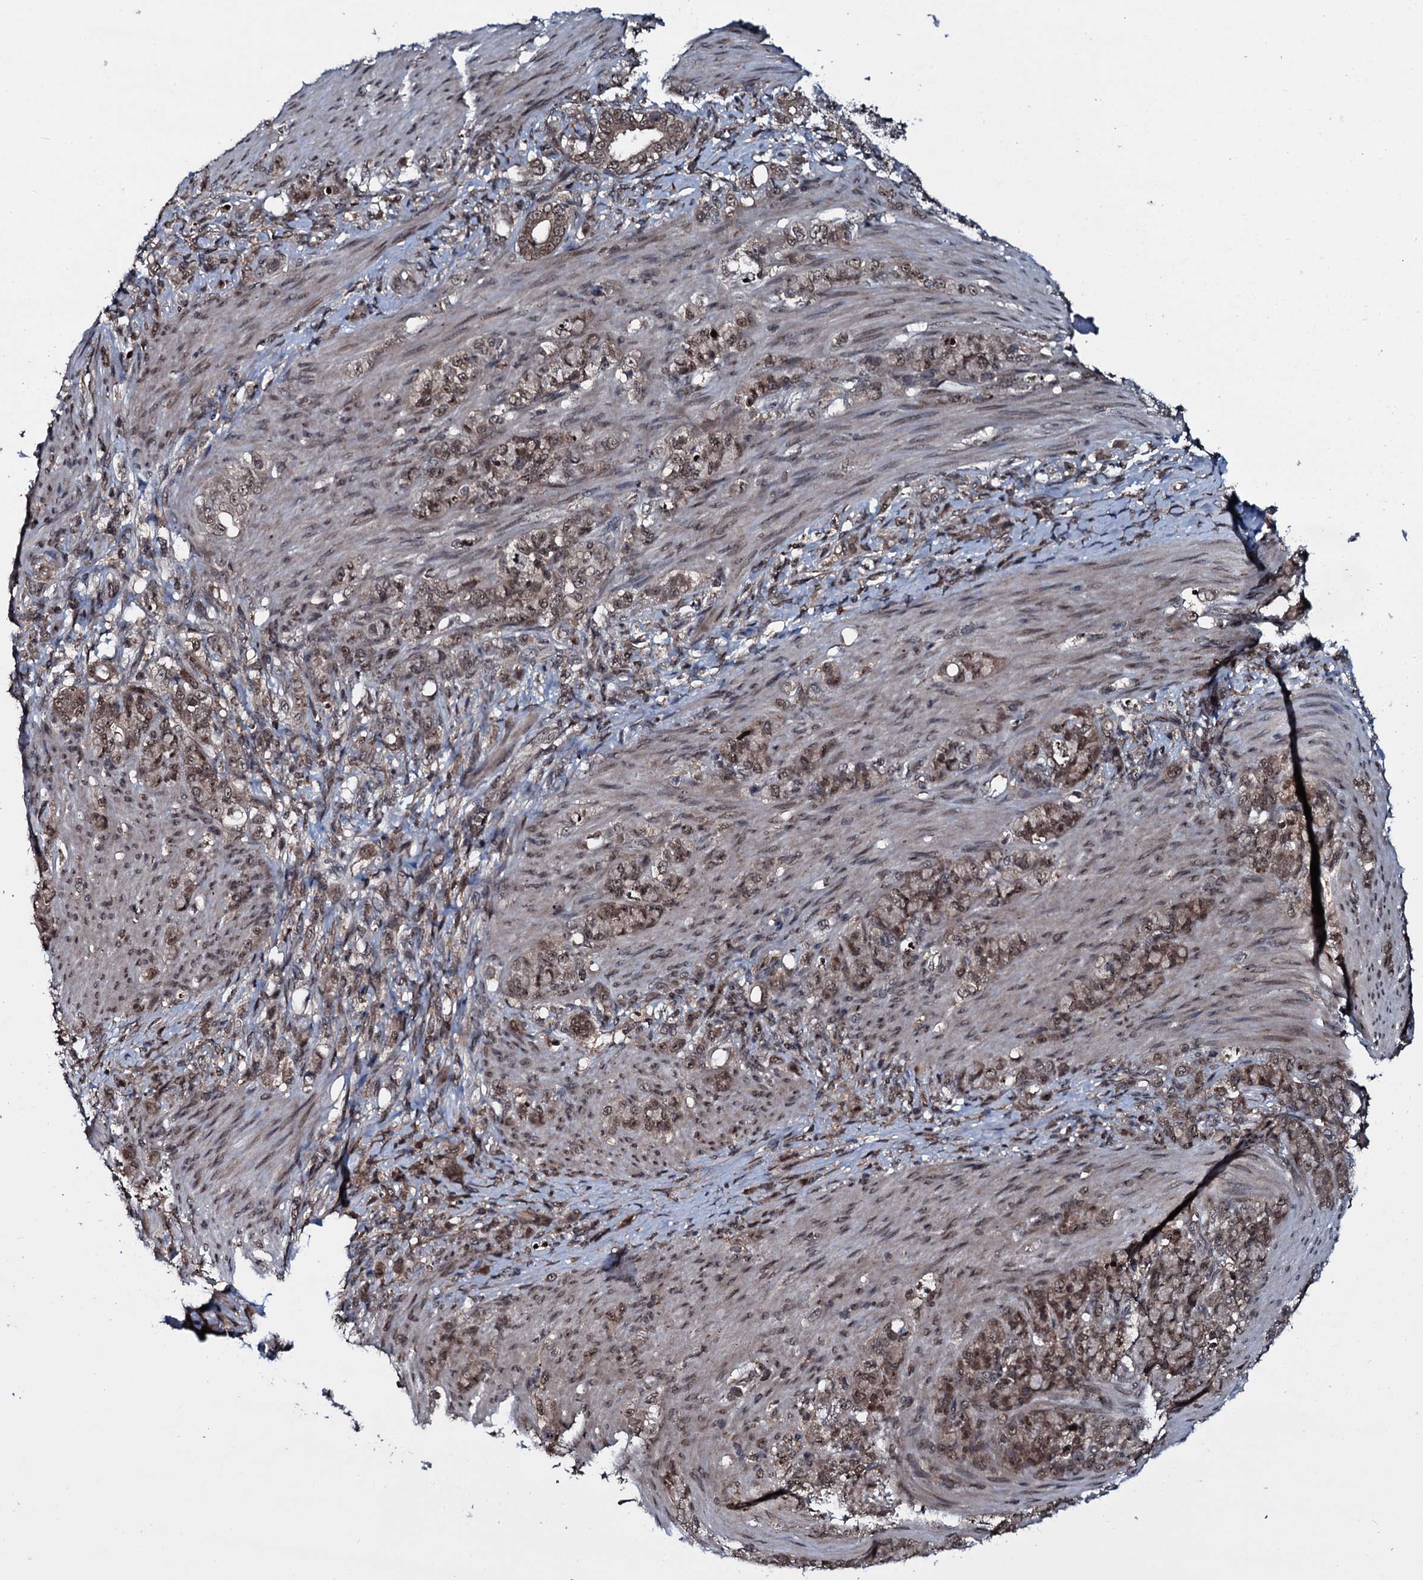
{"staining": {"intensity": "moderate", "quantity": ">75%", "location": "nuclear"}, "tissue": "stomach cancer", "cell_type": "Tumor cells", "image_type": "cancer", "snomed": [{"axis": "morphology", "description": "Adenocarcinoma, NOS"}, {"axis": "topography", "description": "Stomach"}], "caption": "Immunohistochemical staining of human stomach cancer (adenocarcinoma) exhibits medium levels of moderate nuclear staining in approximately >75% of tumor cells.", "gene": "HDDC3", "patient": {"sex": "female", "age": 79}}